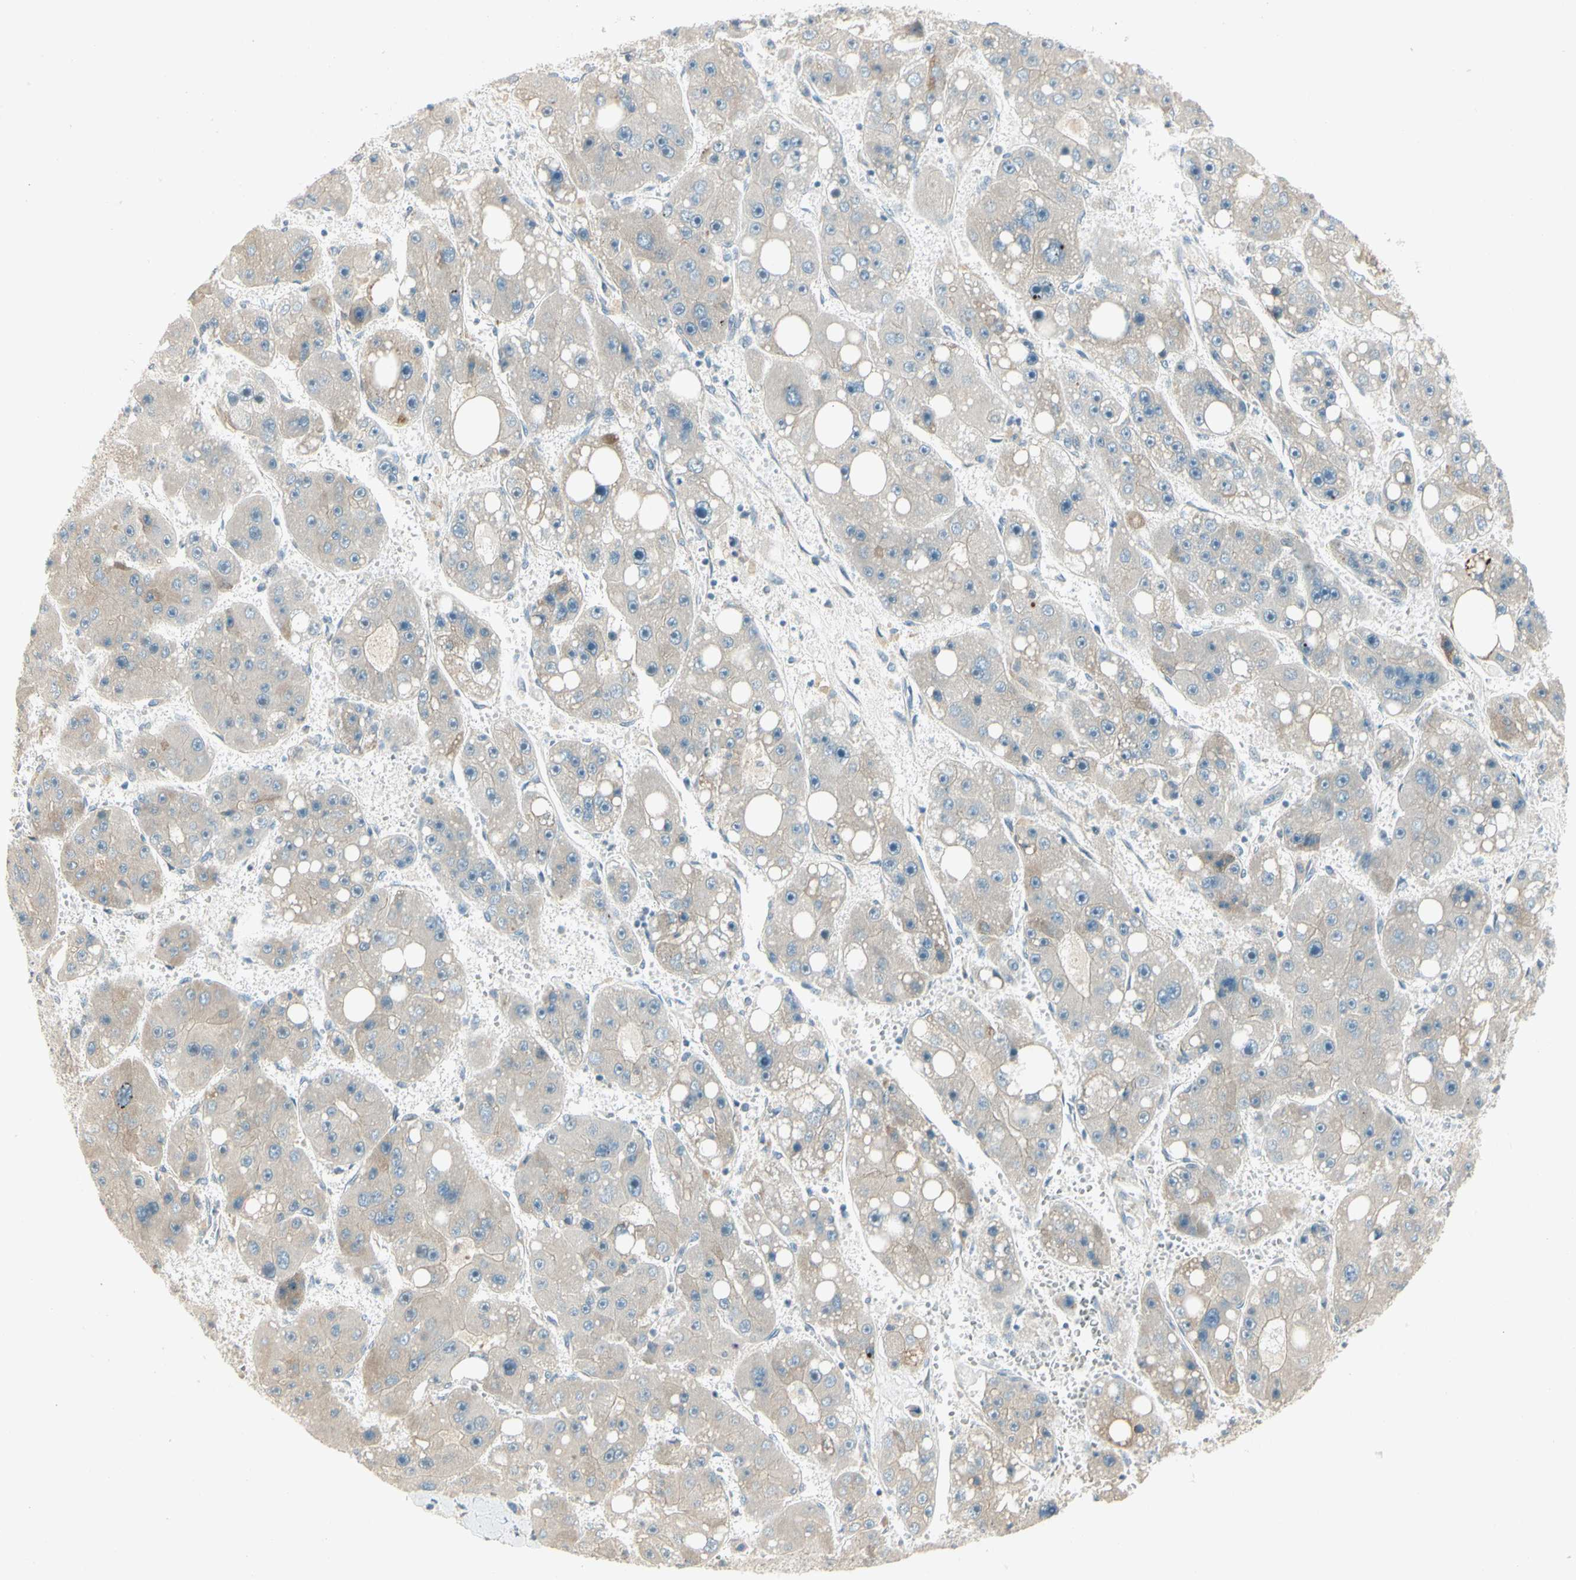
{"staining": {"intensity": "negative", "quantity": "none", "location": "none"}, "tissue": "liver cancer", "cell_type": "Tumor cells", "image_type": "cancer", "snomed": [{"axis": "morphology", "description": "Carcinoma, Hepatocellular, NOS"}, {"axis": "topography", "description": "Liver"}], "caption": "Tumor cells are negative for brown protein staining in hepatocellular carcinoma (liver).", "gene": "PCDHB15", "patient": {"sex": "female", "age": 61}}